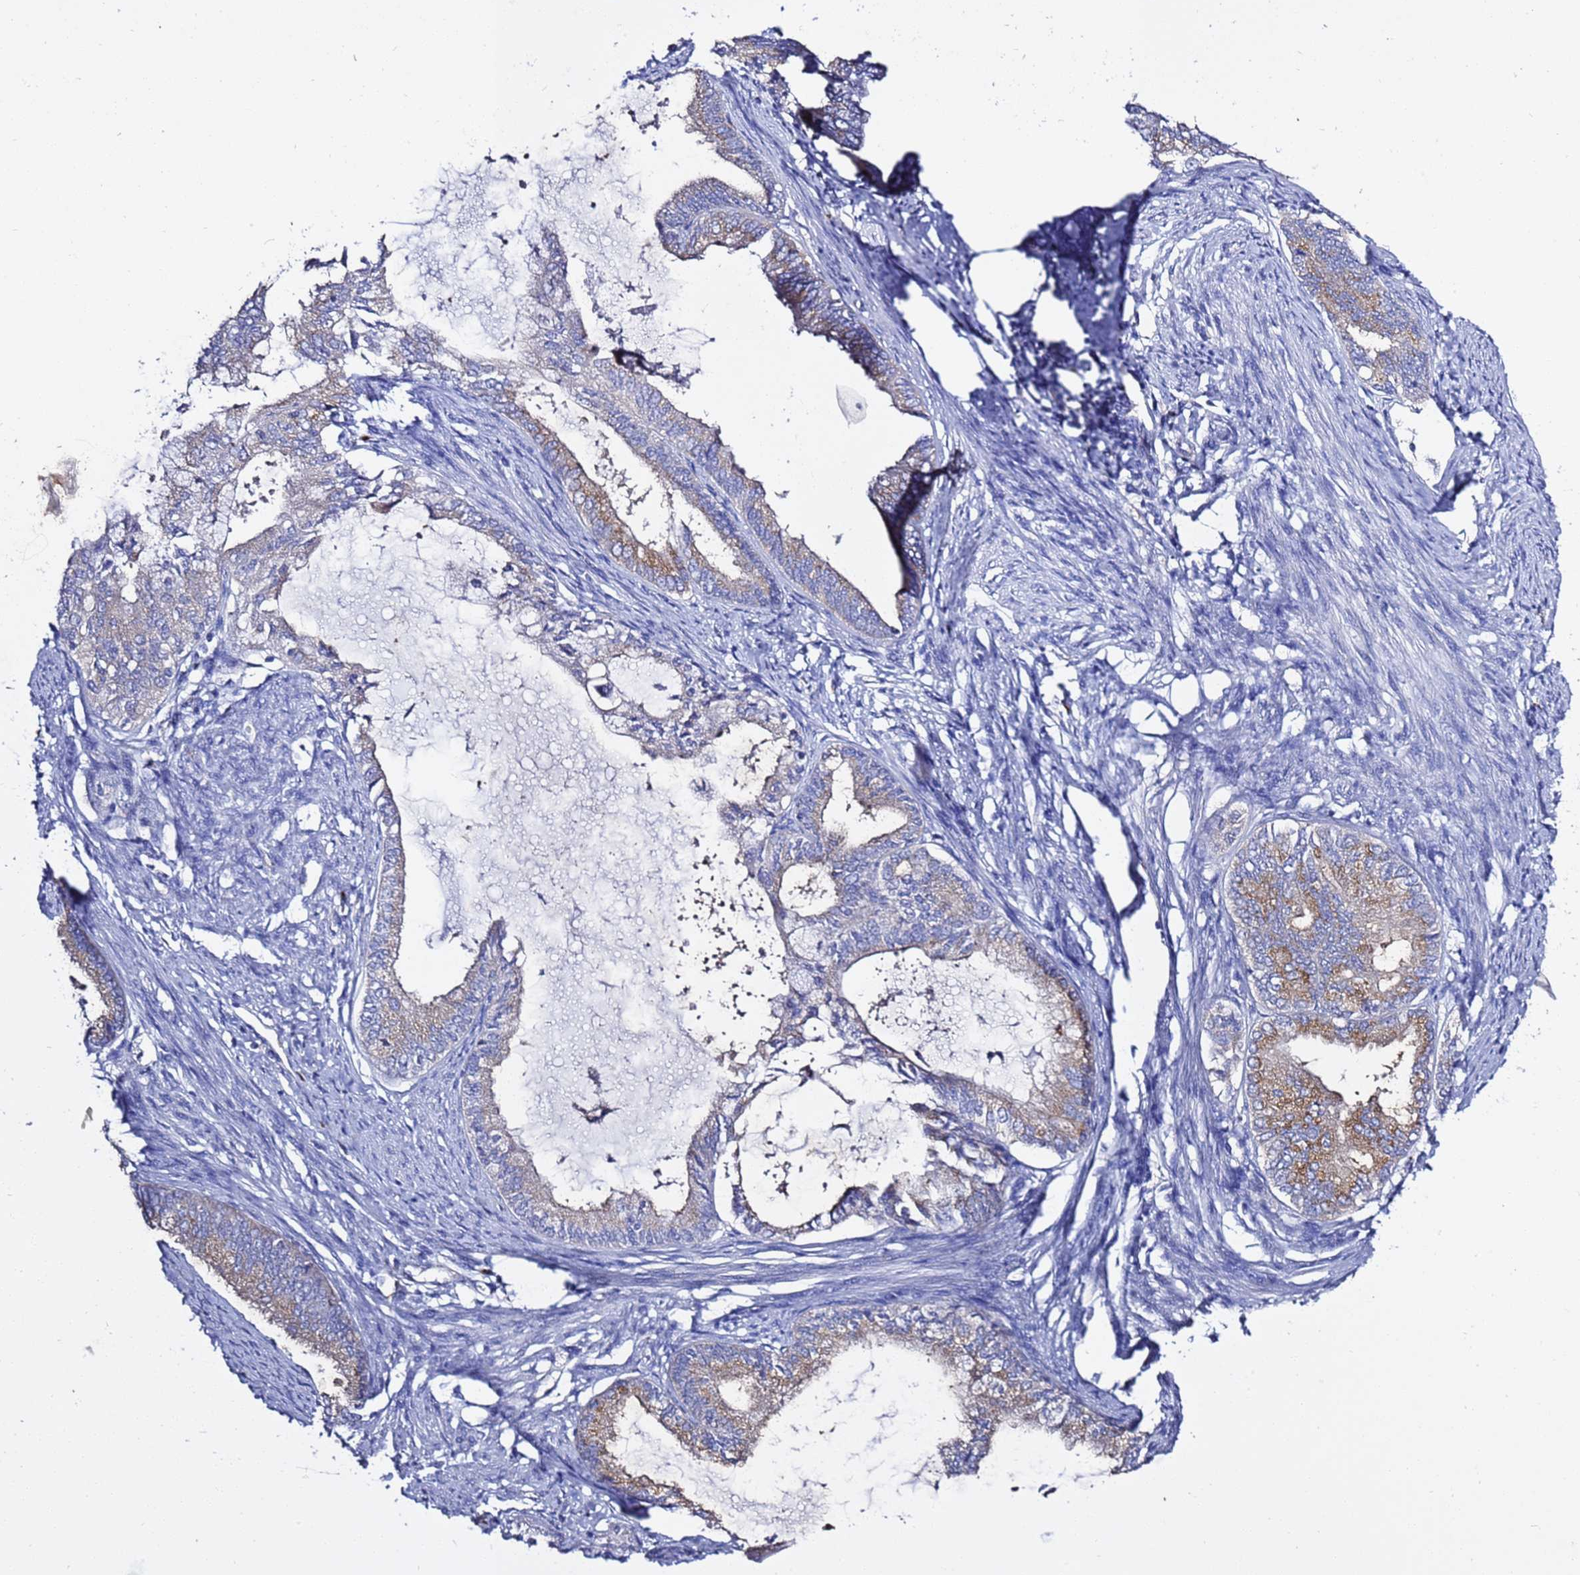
{"staining": {"intensity": "weak", "quantity": ">75%", "location": "cytoplasmic/membranous"}, "tissue": "endometrial cancer", "cell_type": "Tumor cells", "image_type": "cancer", "snomed": [{"axis": "morphology", "description": "Adenocarcinoma, NOS"}, {"axis": "topography", "description": "Endometrium"}], "caption": "The immunohistochemical stain shows weak cytoplasmic/membranous expression in tumor cells of endometrial adenocarcinoma tissue.", "gene": "ANAPC1", "patient": {"sex": "female", "age": 86}}